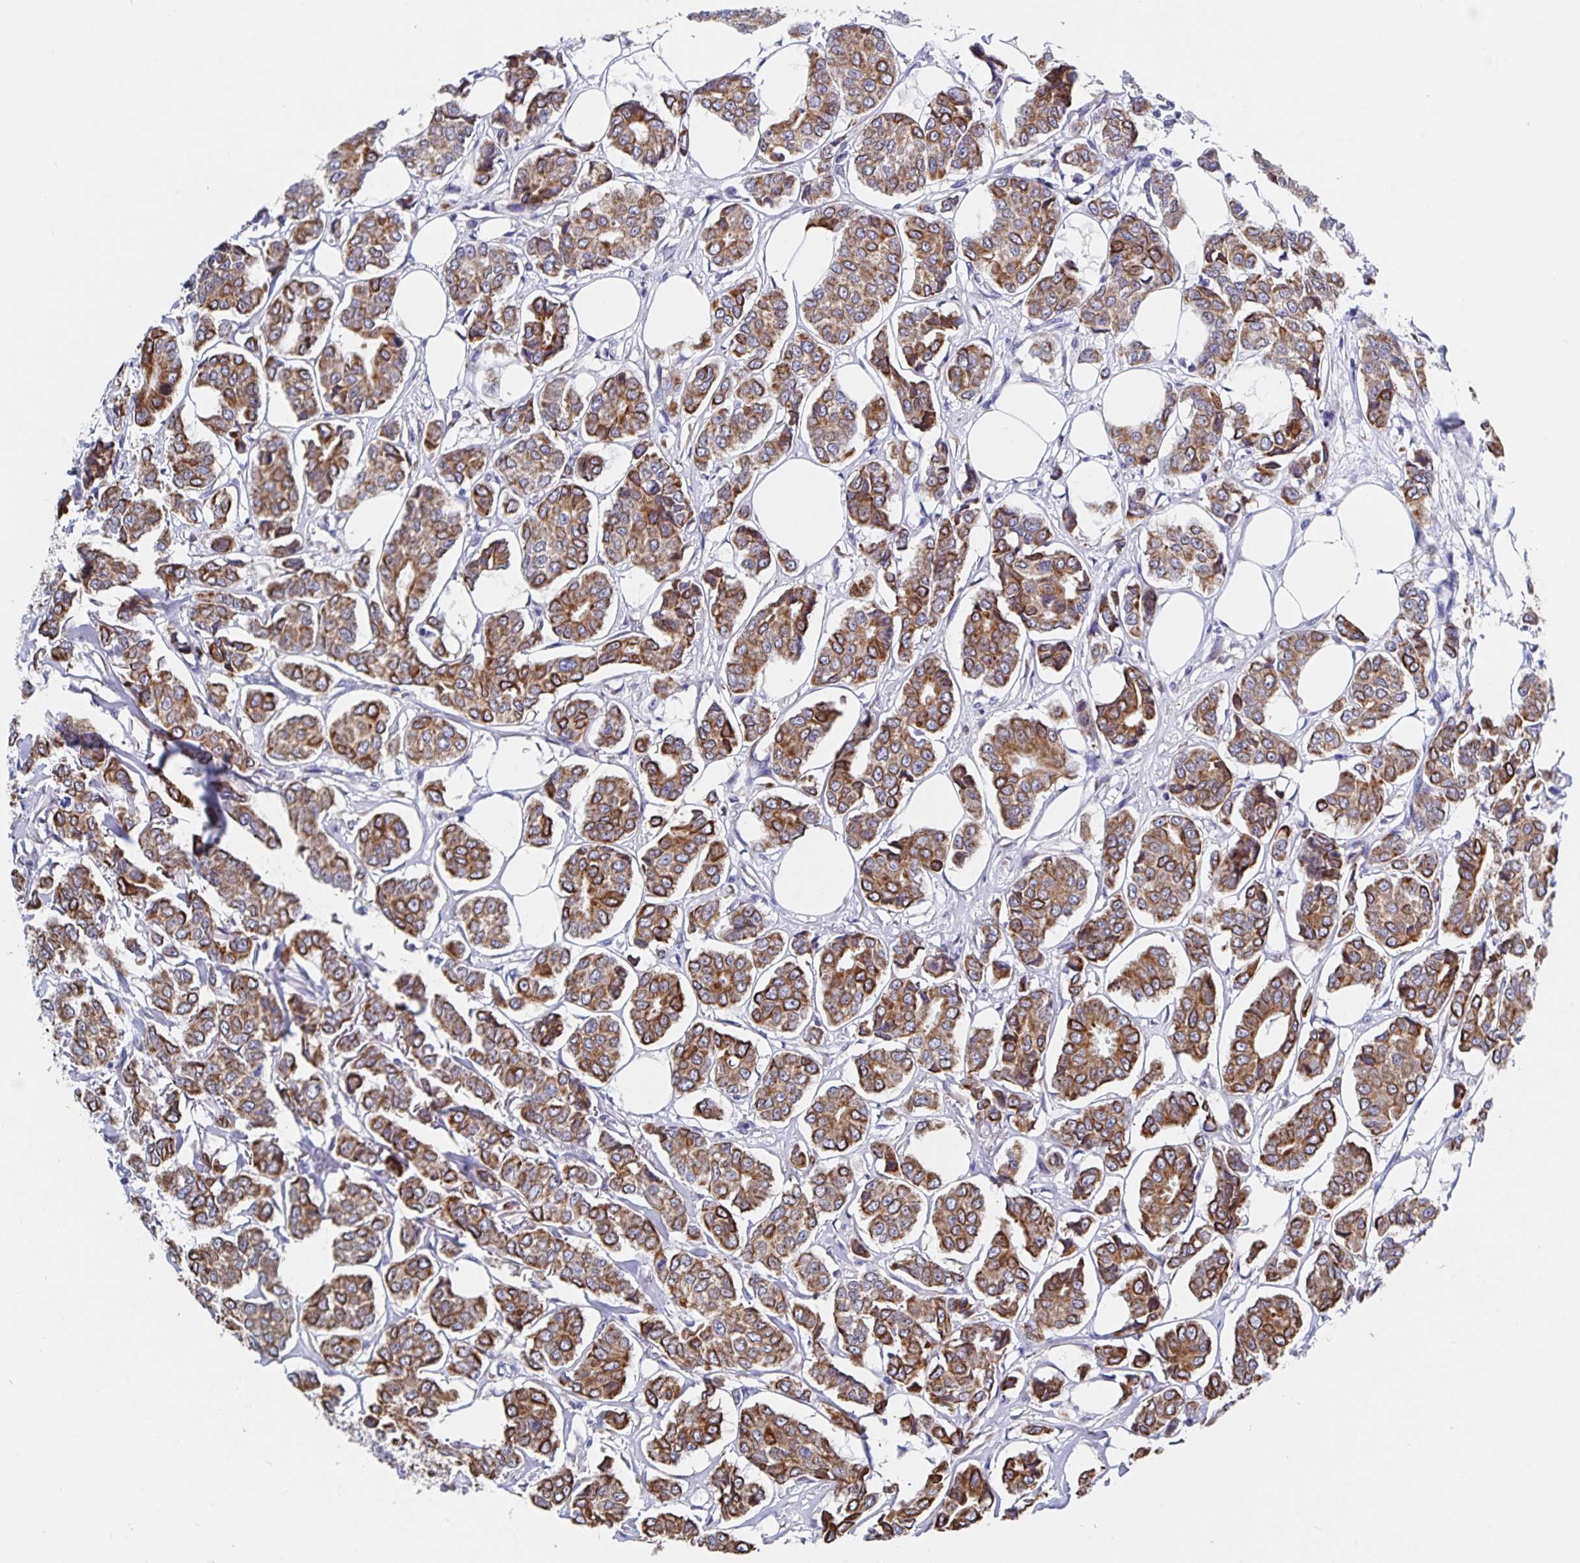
{"staining": {"intensity": "moderate", "quantity": ">75%", "location": "cytoplasmic/membranous"}, "tissue": "breast cancer", "cell_type": "Tumor cells", "image_type": "cancer", "snomed": [{"axis": "morphology", "description": "Duct carcinoma"}, {"axis": "topography", "description": "Breast"}], "caption": "Tumor cells demonstrate moderate cytoplasmic/membranous expression in approximately >75% of cells in breast cancer (invasive ductal carcinoma).", "gene": "ZIK1", "patient": {"sex": "female", "age": 94}}